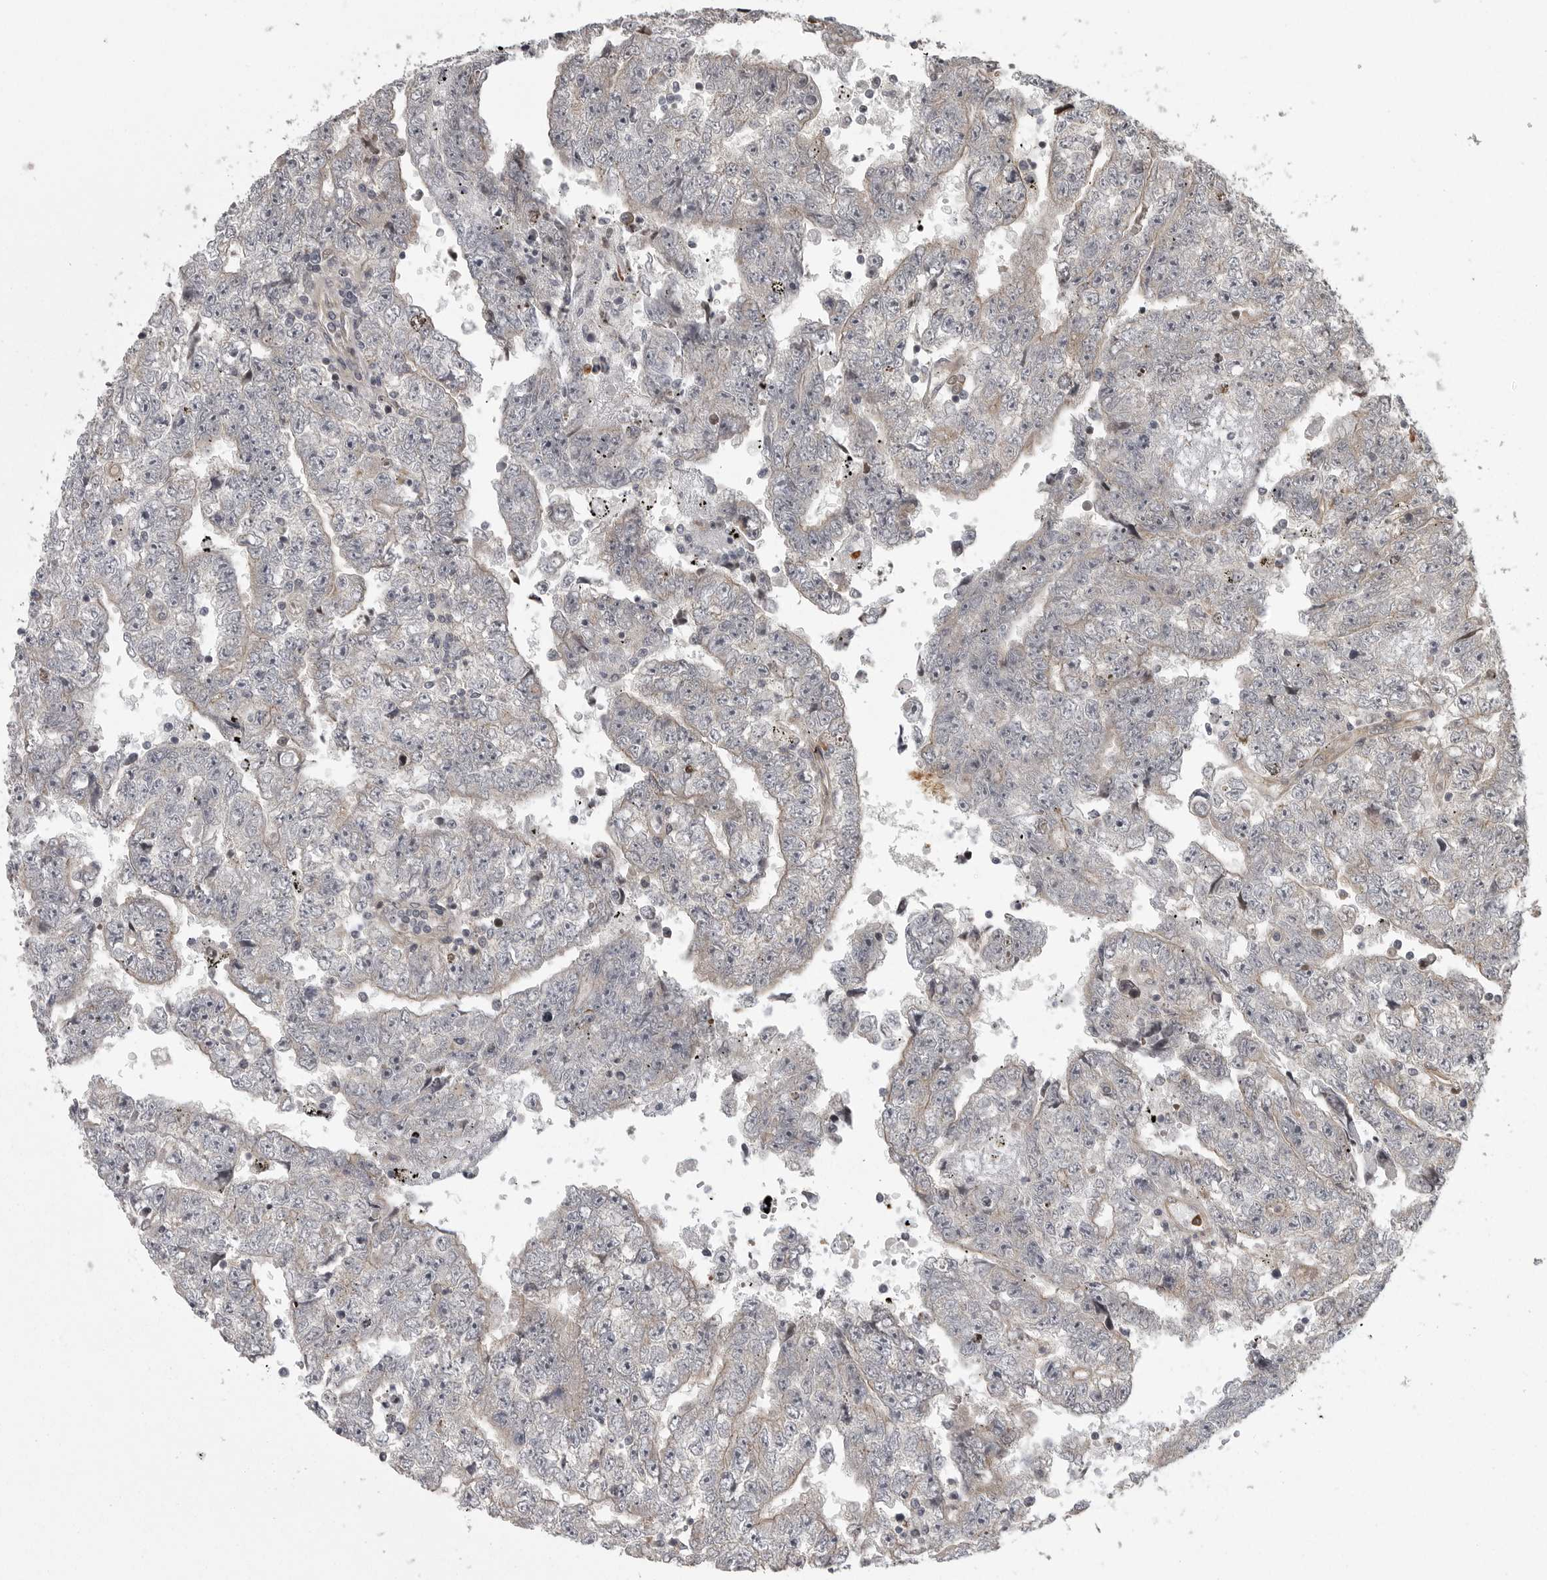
{"staining": {"intensity": "negative", "quantity": "none", "location": "none"}, "tissue": "testis cancer", "cell_type": "Tumor cells", "image_type": "cancer", "snomed": [{"axis": "morphology", "description": "Carcinoma, Embryonal, NOS"}, {"axis": "topography", "description": "Testis"}], "caption": "Immunohistochemistry of human testis embryonal carcinoma shows no expression in tumor cells.", "gene": "DNAJC8", "patient": {"sex": "male", "age": 25}}